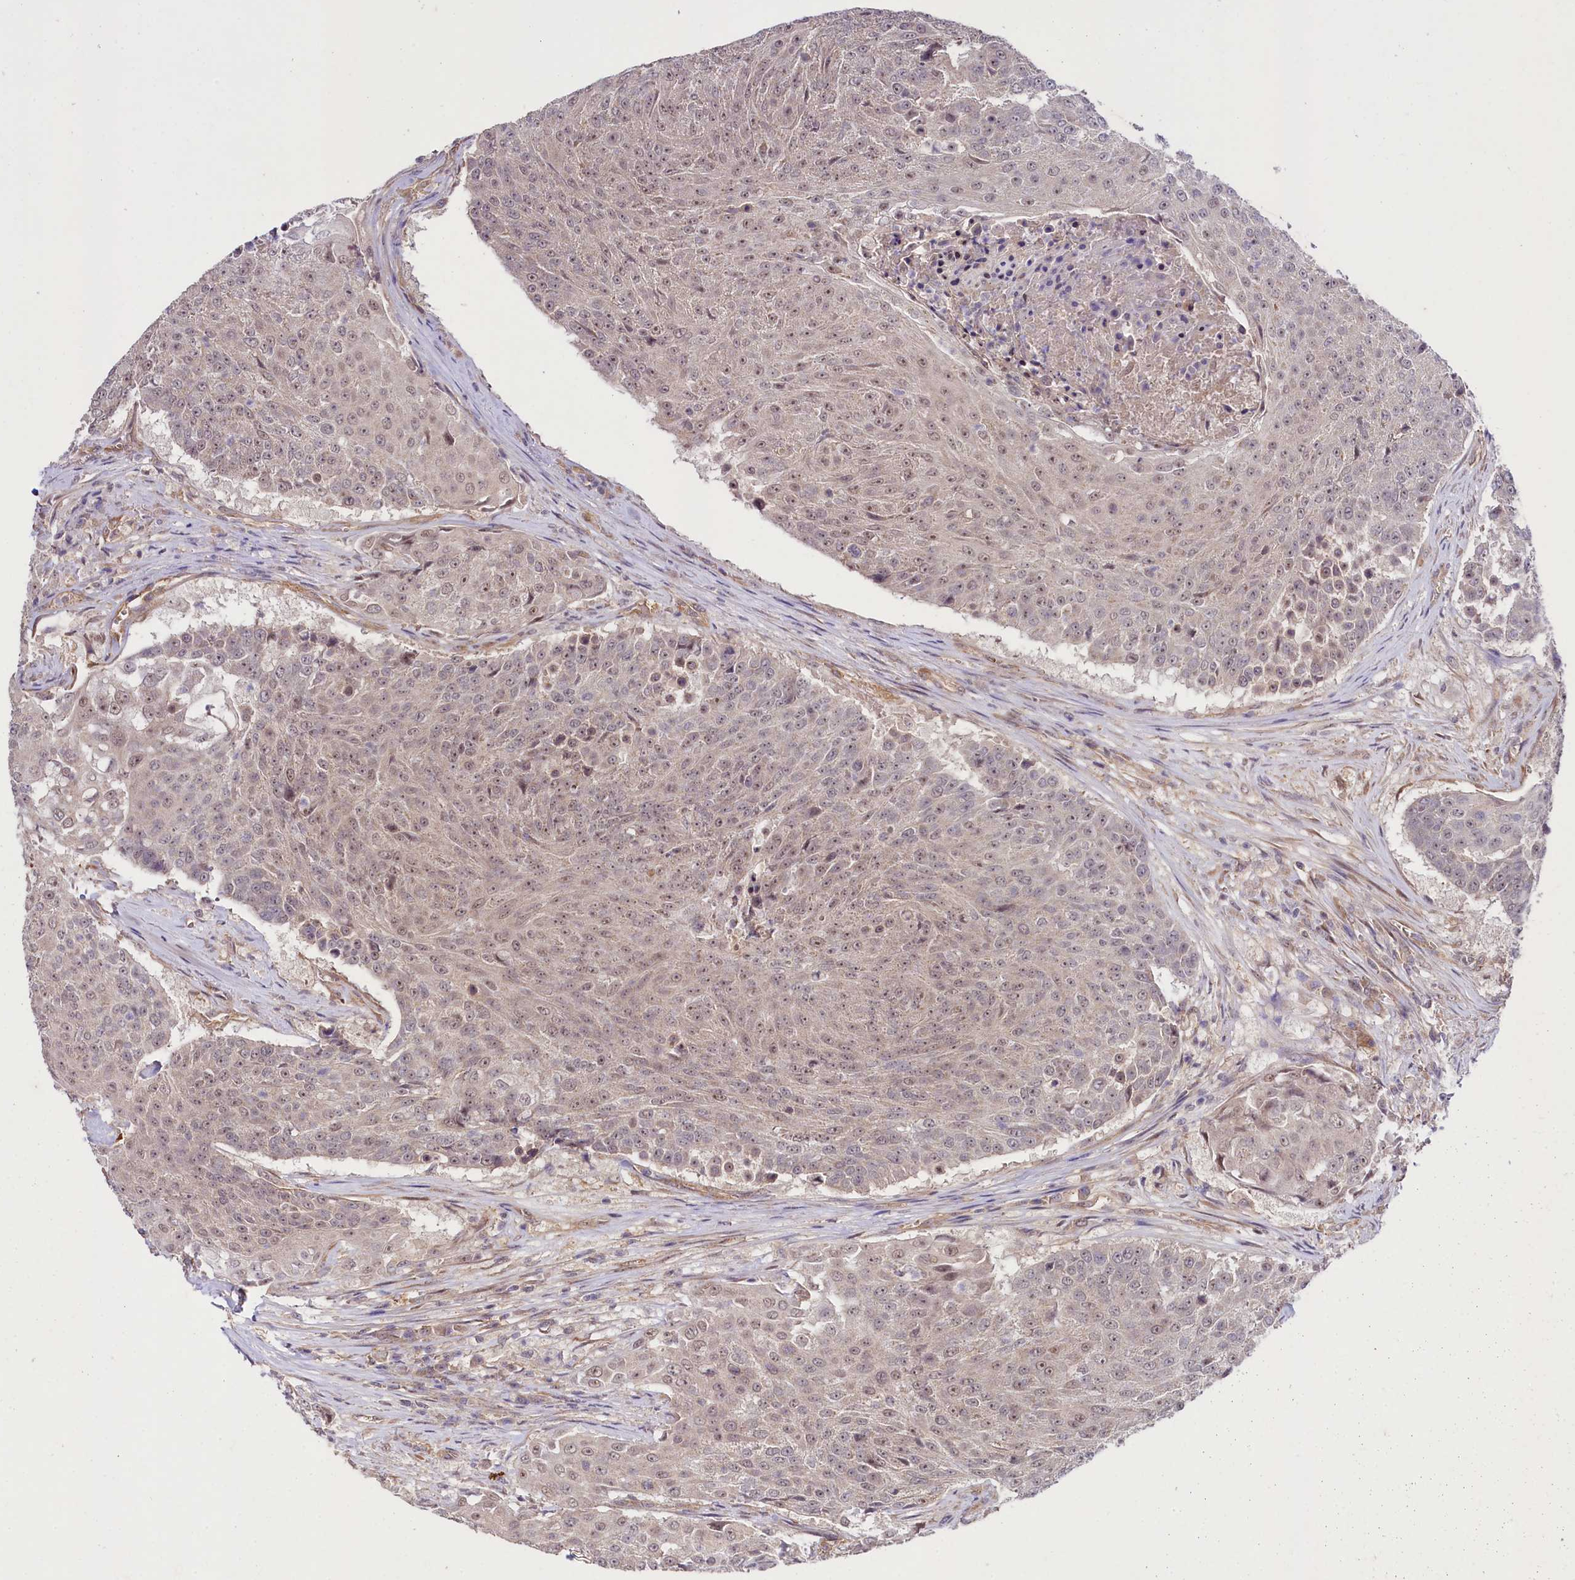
{"staining": {"intensity": "weak", "quantity": ">75%", "location": "nuclear"}, "tissue": "urothelial cancer", "cell_type": "Tumor cells", "image_type": "cancer", "snomed": [{"axis": "morphology", "description": "Urothelial carcinoma, High grade"}, {"axis": "topography", "description": "Urinary bladder"}], "caption": "Weak nuclear staining is appreciated in about >75% of tumor cells in urothelial carcinoma (high-grade). Nuclei are stained in blue.", "gene": "PHLDB1", "patient": {"sex": "female", "age": 63}}